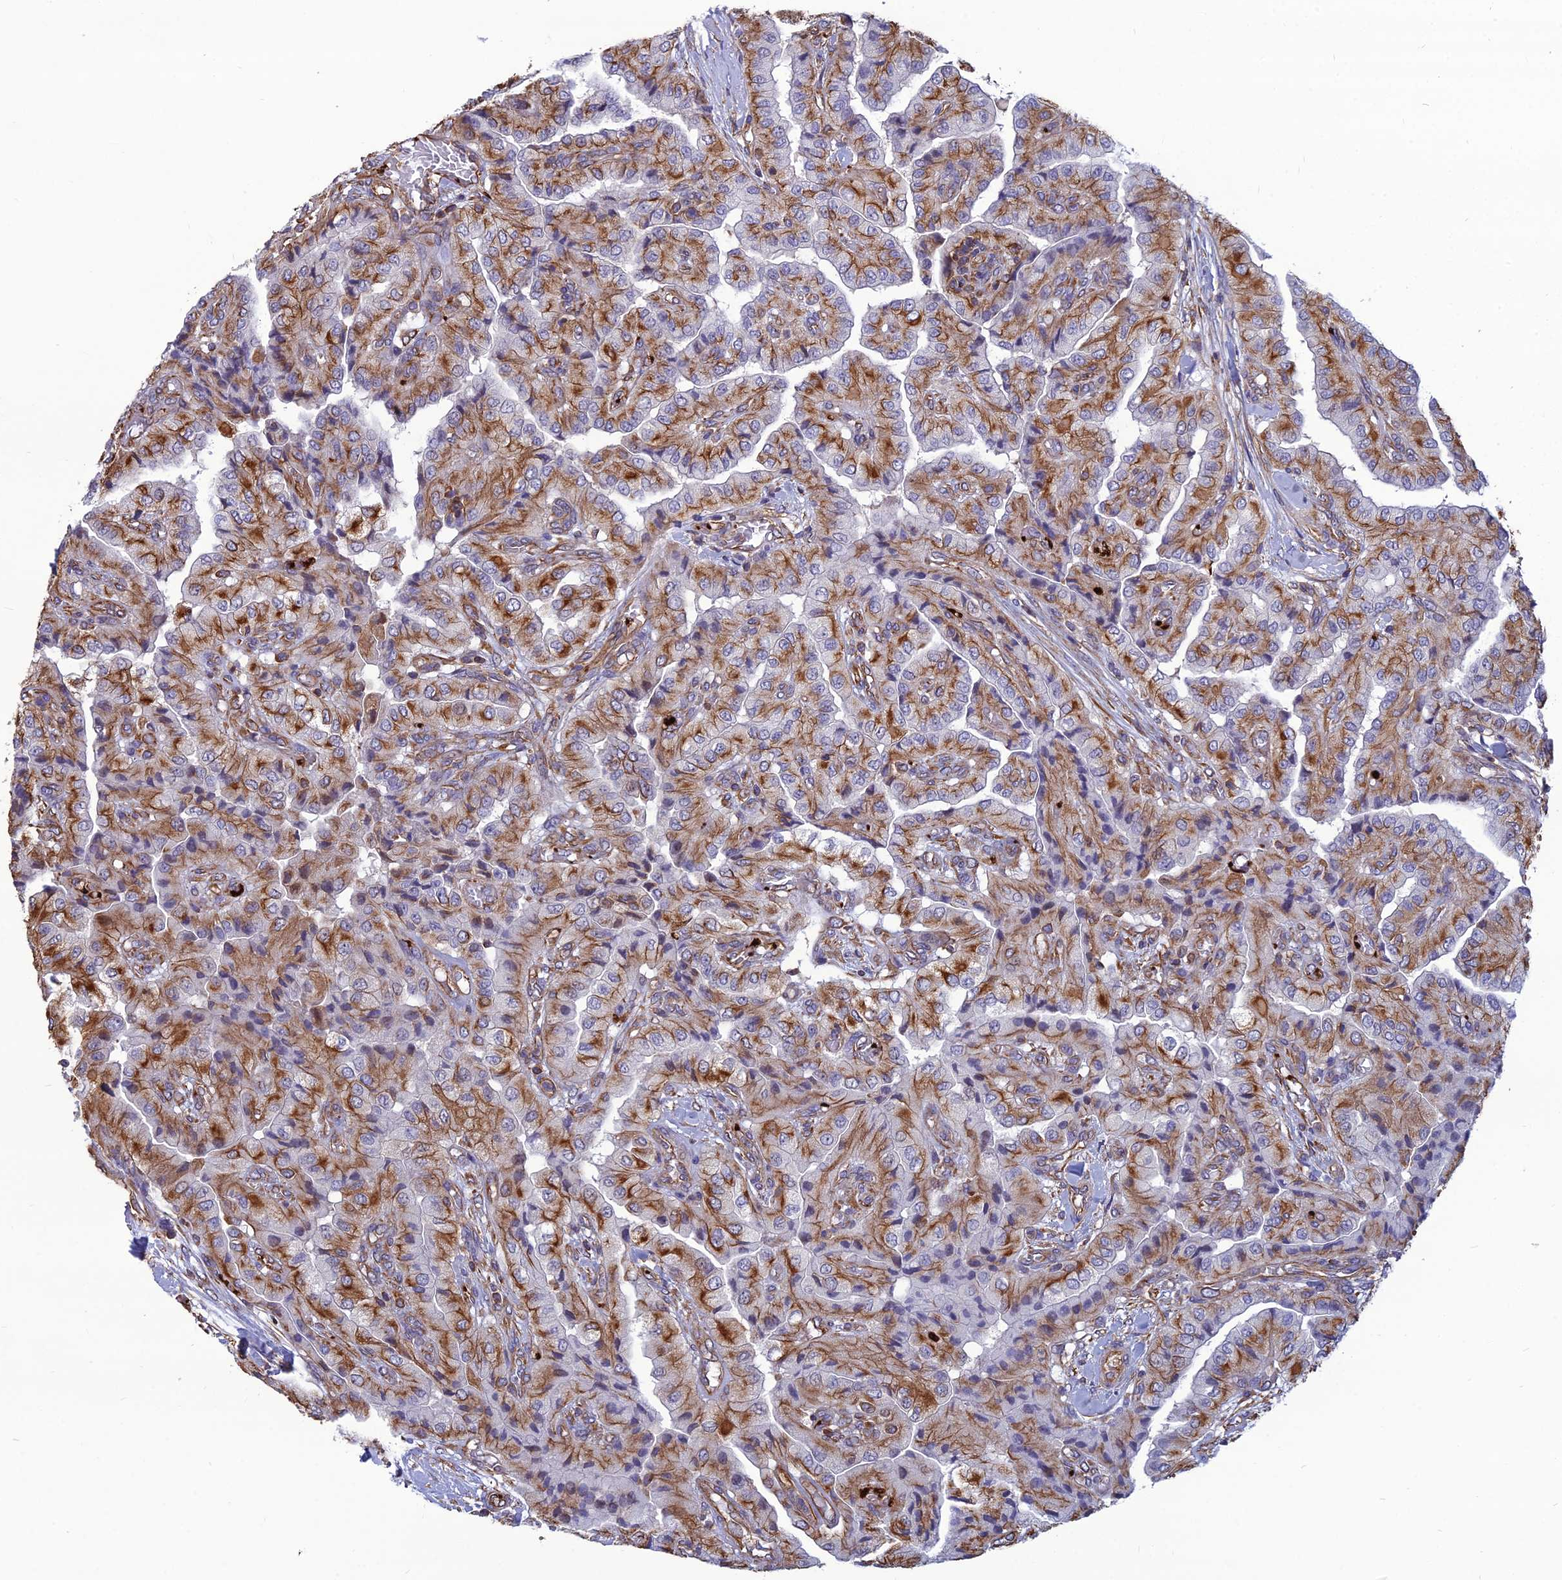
{"staining": {"intensity": "moderate", "quantity": ">75%", "location": "cytoplasmic/membranous"}, "tissue": "head and neck cancer", "cell_type": "Tumor cells", "image_type": "cancer", "snomed": [{"axis": "morphology", "description": "Adenocarcinoma, NOS"}, {"axis": "topography", "description": "Head-Neck"}], "caption": "Head and neck cancer (adenocarcinoma) stained for a protein (brown) displays moderate cytoplasmic/membranous positive expression in about >75% of tumor cells.", "gene": "PSMD11", "patient": {"sex": "male", "age": 66}}